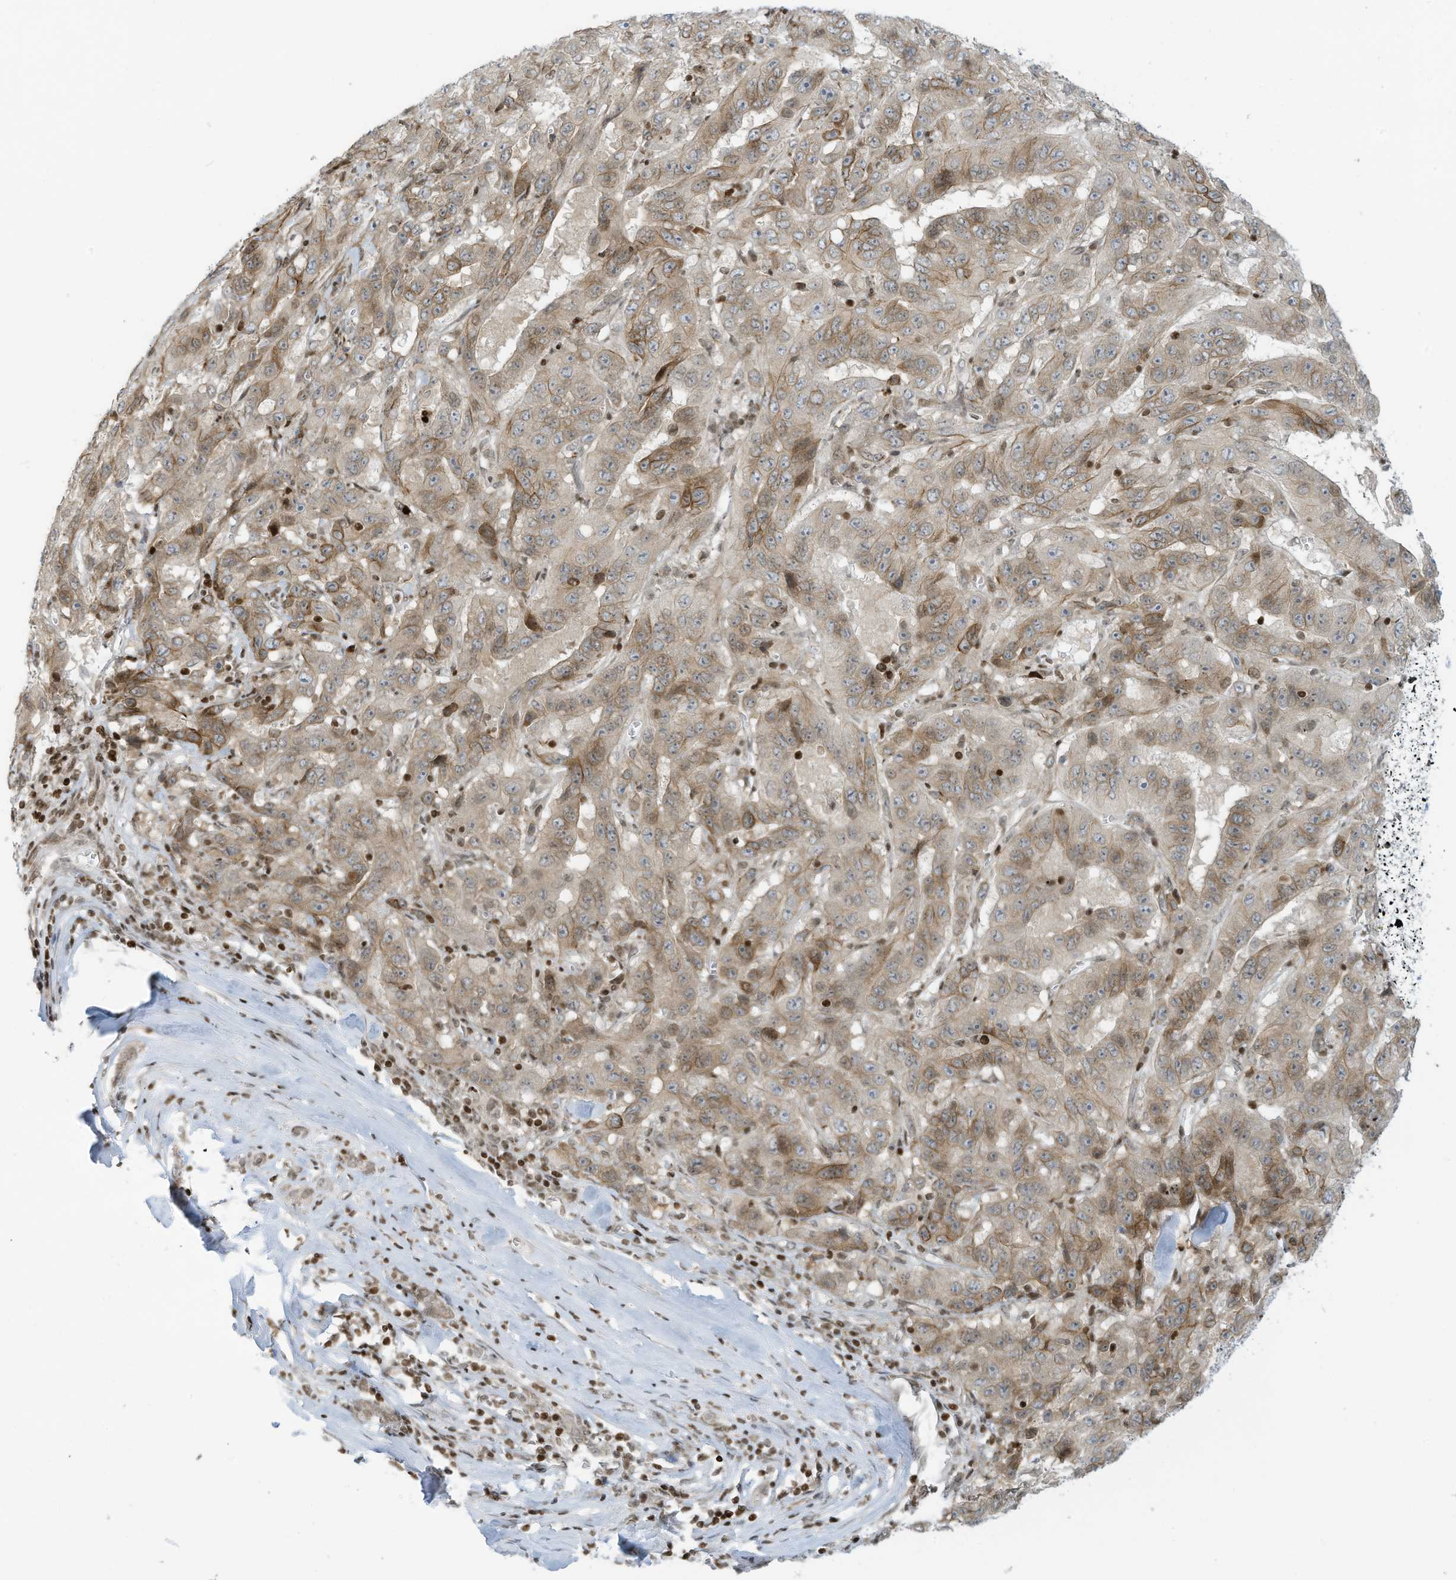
{"staining": {"intensity": "moderate", "quantity": ">75%", "location": "cytoplasmic/membranous"}, "tissue": "pancreatic cancer", "cell_type": "Tumor cells", "image_type": "cancer", "snomed": [{"axis": "morphology", "description": "Adenocarcinoma, NOS"}, {"axis": "topography", "description": "Pancreas"}], "caption": "Pancreatic cancer (adenocarcinoma) stained with DAB immunohistochemistry (IHC) demonstrates medium levels of moderate cytoplasmic/membranous expression in approximately >75% of tumor cells.", "gene": "ADI1", "patient": {"sex": "male", "age": 63}}